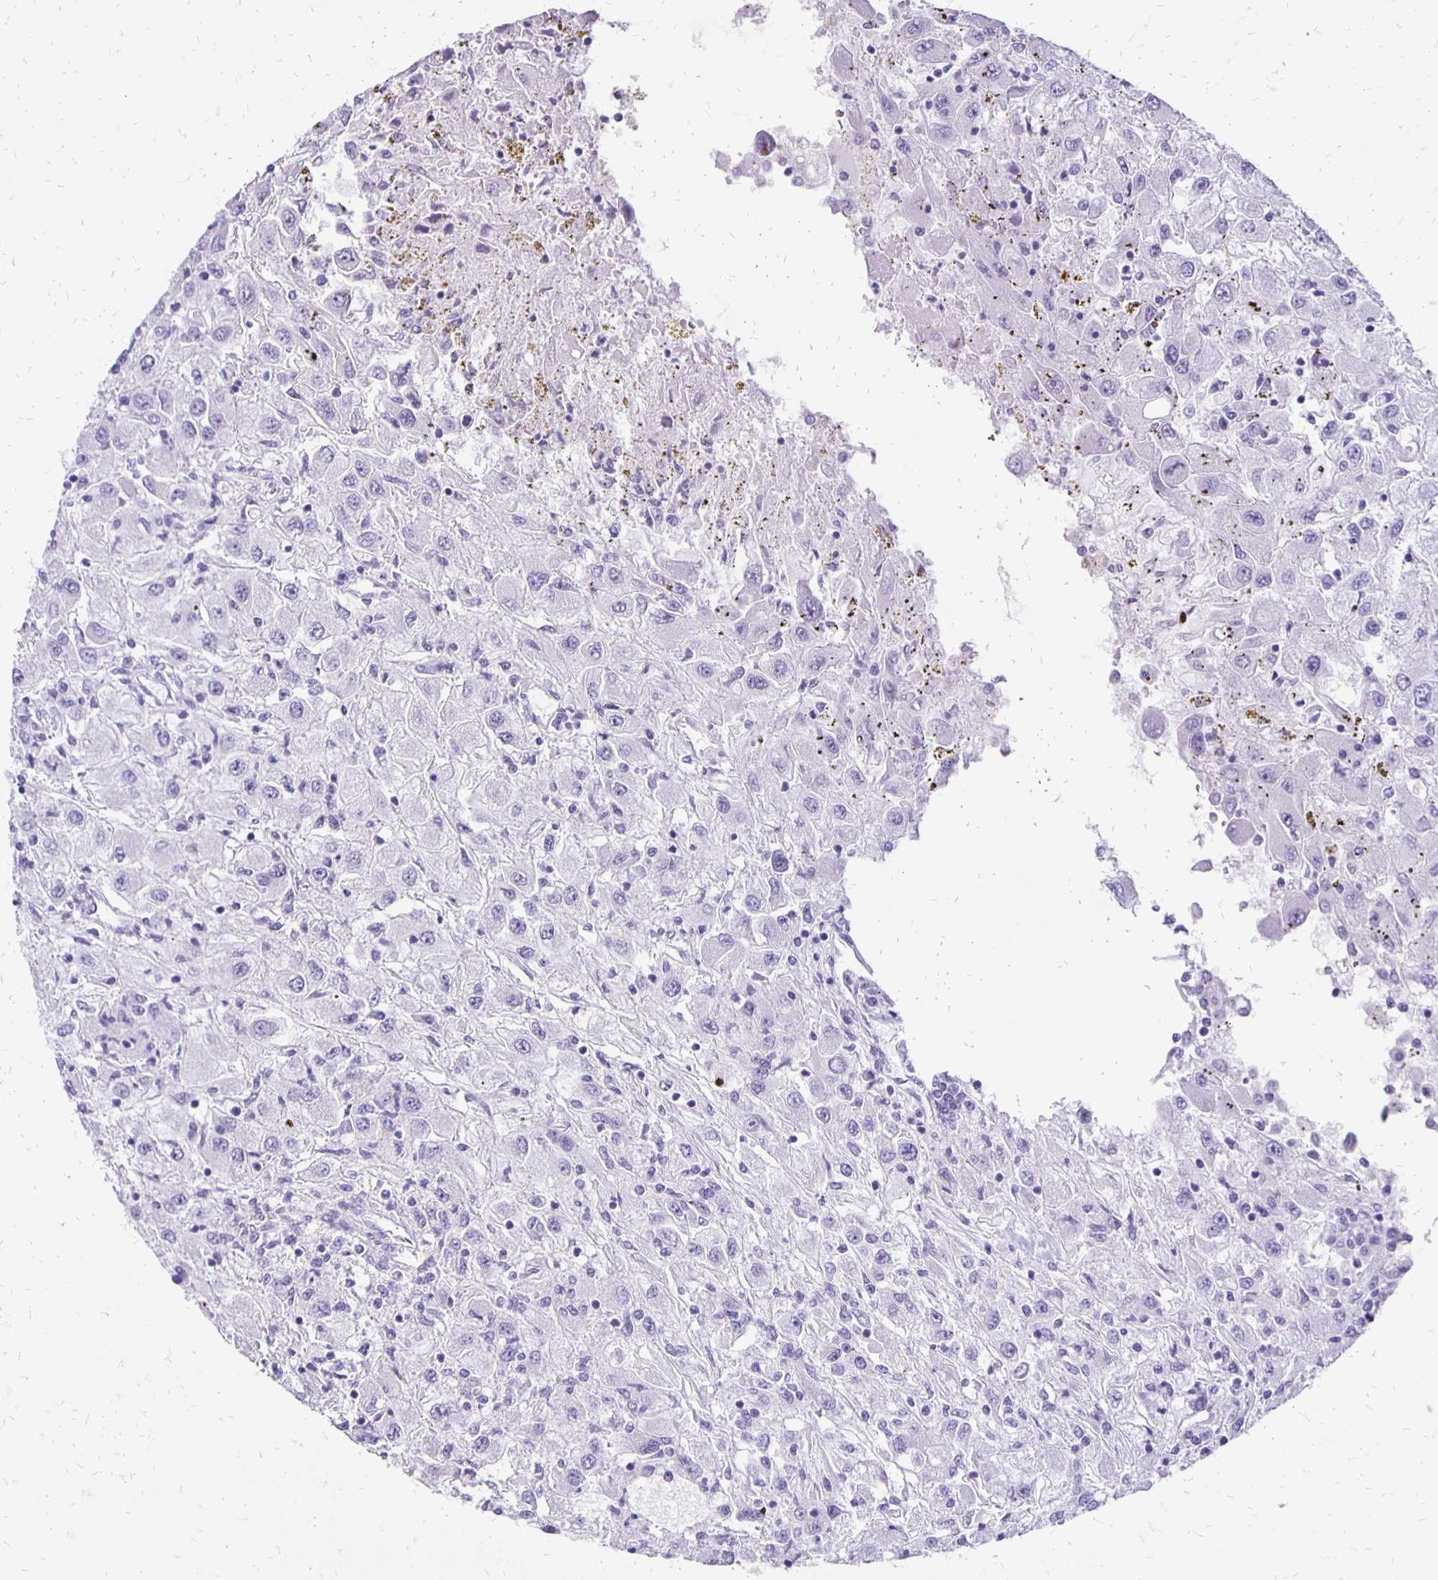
{"staining": {"intensity": "negative", "quantity": "none", "location": "none"}, "tissue": "renal cancer", "cell_type": "Tumor cells", "image_type": "cancer", "snomed": [{"axis": "morphology", "description": "Adenocarcinoma, NOS"}, {"axis": "topography", "description": "Kidney"}], "caption": "Histopathology image shows no protein positivity in tumor cells of renal cancer (adenocarcinoma) tissue.", "gene": "ANKRD45", "patient": {"sex": "female", "age": 67}}